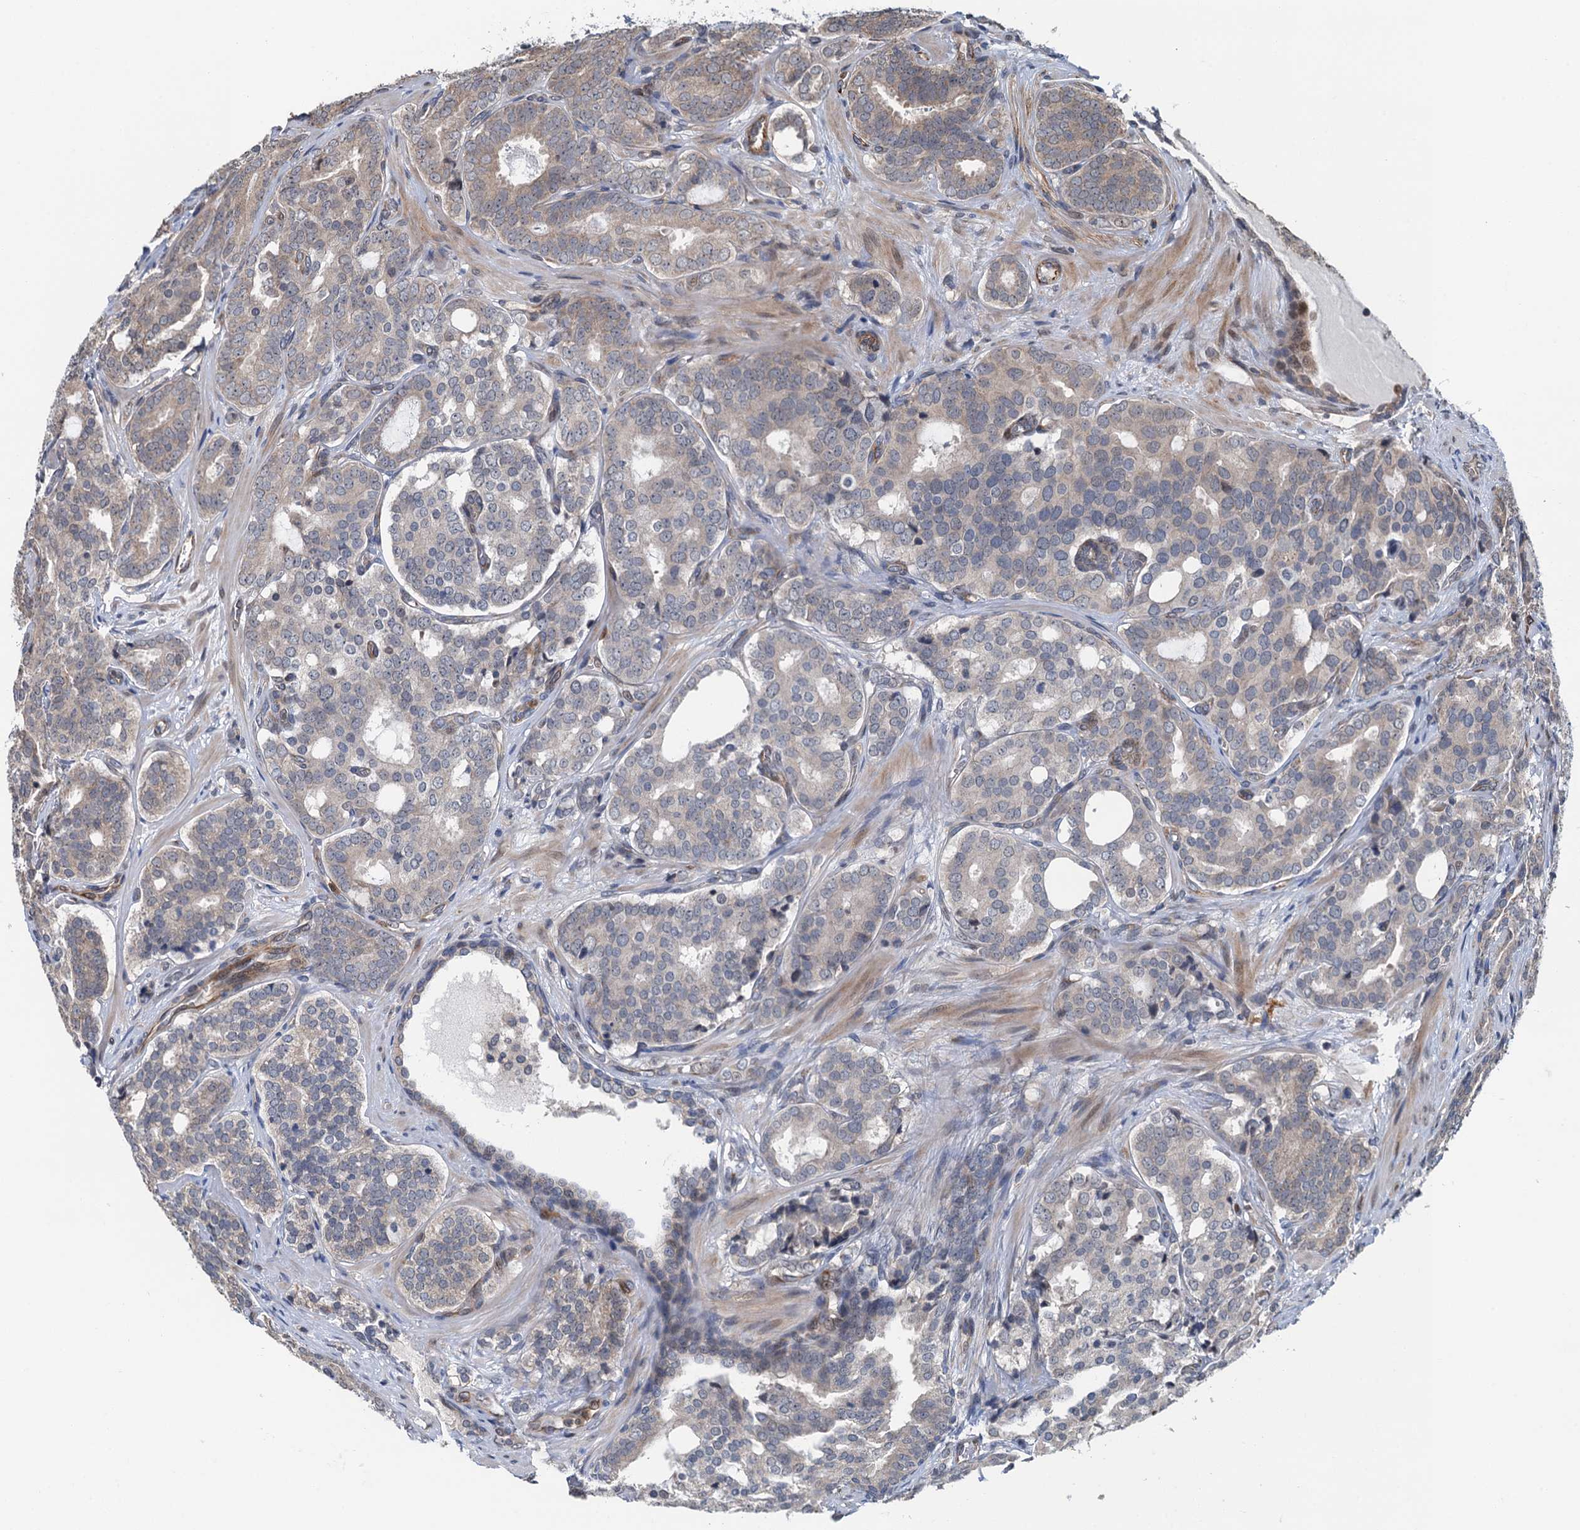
{"staining": {"intensity": "negative", "quantity": "none", "location": "none"}, "tissue": "prostate cancer", "cell_type": "Tumor cells", "image_type": "cancer", "snomed": [{"axis": "morphology", "description": "Adenocarcinoma, High grade"}, {"axis": "topography", "description": "Prostate"}], "caption": "A high-resolution photomicrograph shows immunohistochemistry staining of adenocarcinoma (high-grade) (prostate), which displays no significant expression in tumor cells. (Stains: DAB (3,3'-diaminobenzidine) IHC with hematoxylin counter stain, Microscopy: brightfield microscopy at high magnification).", "gene": "WHAMM", "patient": {"sex": "male", "age": 63}}